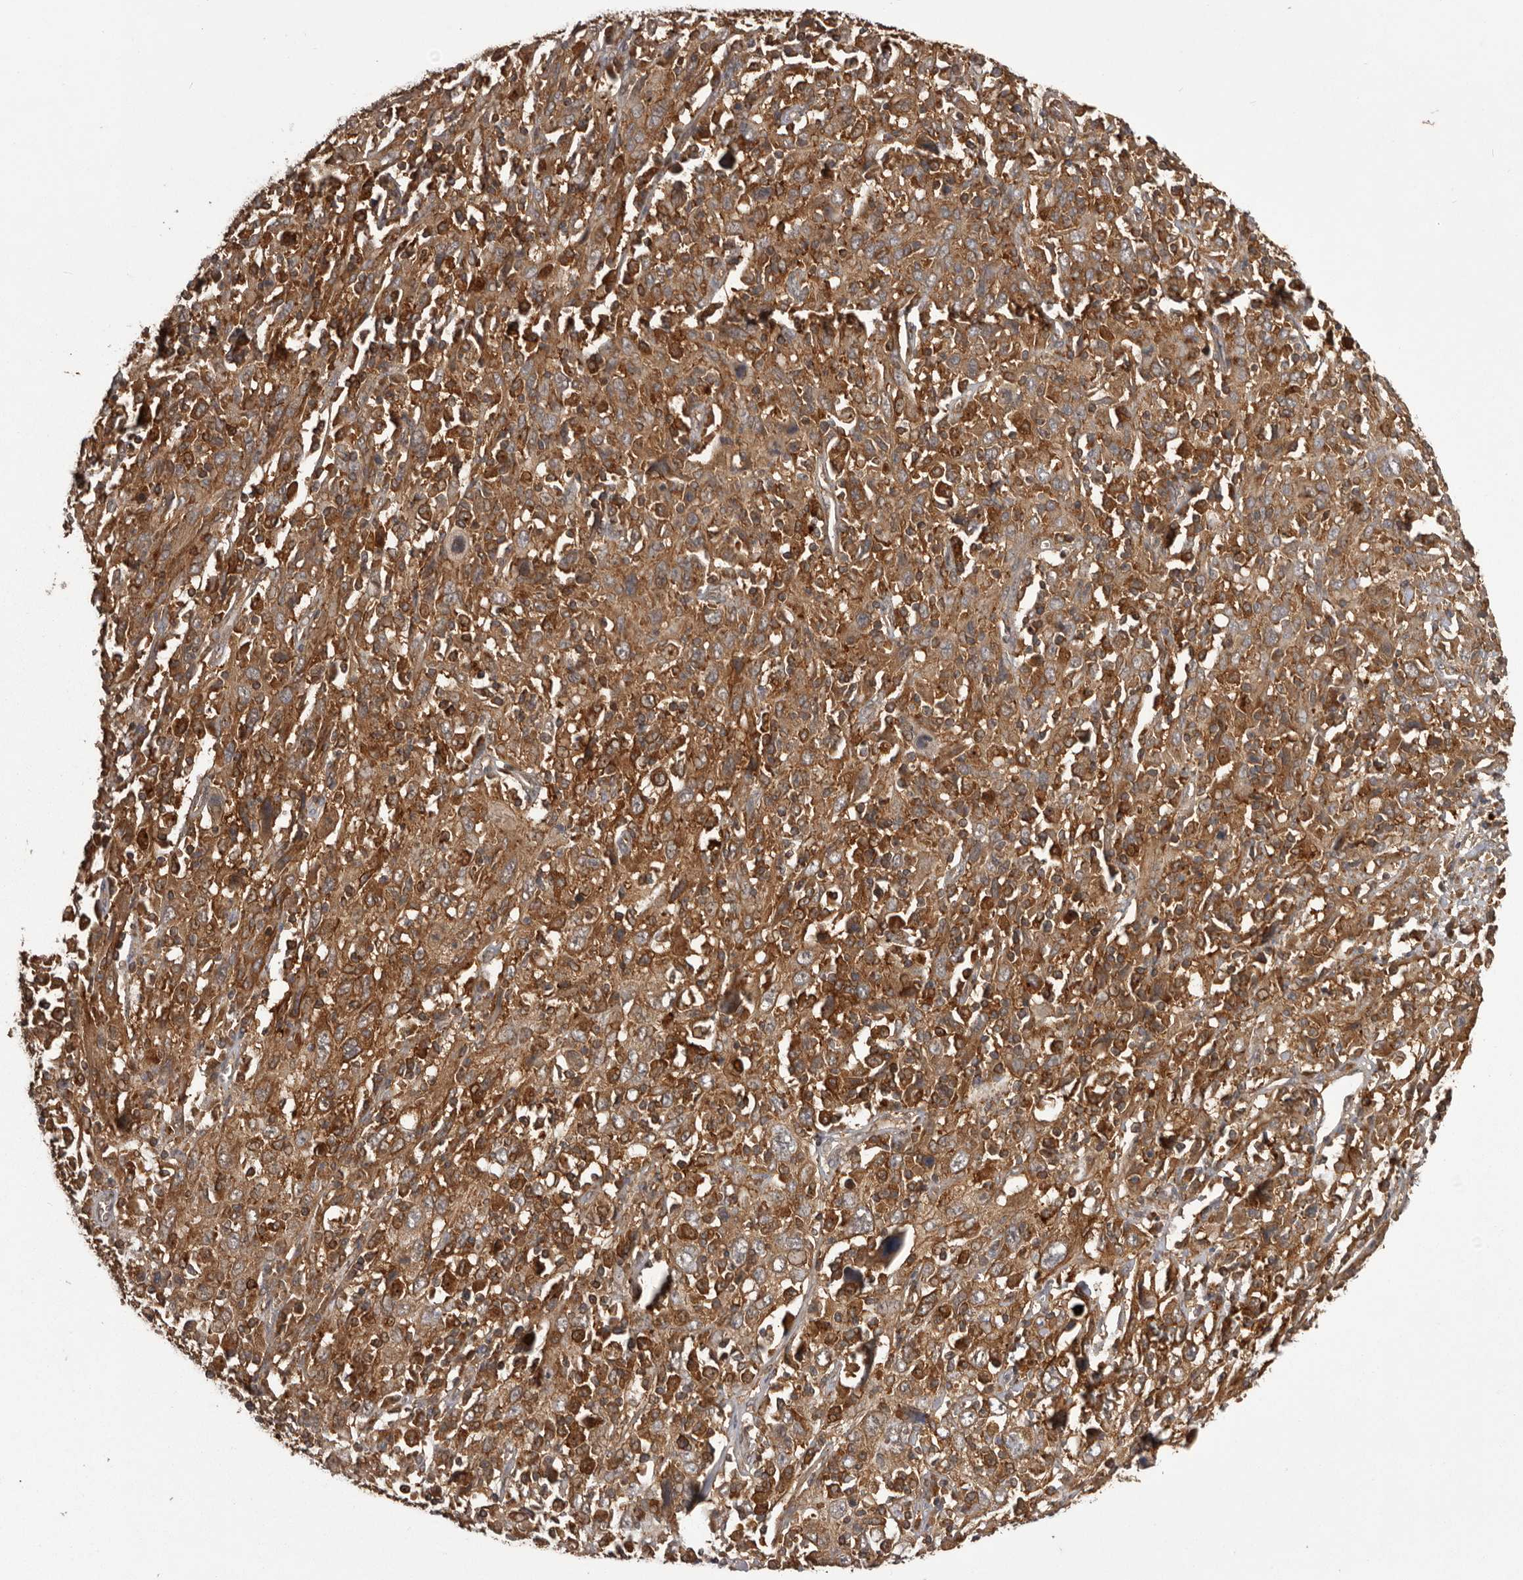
{"staining": {"intensity": "moderate", "quantity": ">75%", "location": "cytoplasmic/membranous"}, "tissue": "cervical cancer", "cell_type": "Tumor cells", "image_type": "cancer", "snomed": [{"axis": "morphology", "description": "Squamous cell carcinoma, NOS"}, {"axis": "topography", "description": "Cervix"}], "caption": "DAB immunohistochemical staining of human cervical squamous cell carcinoma exhibits moderate cytoplasmic/membranous protein staining in about >75% of tumor cells.", "gene": "SLC22A3", "patient": {"sex": "female", "age": 46}}